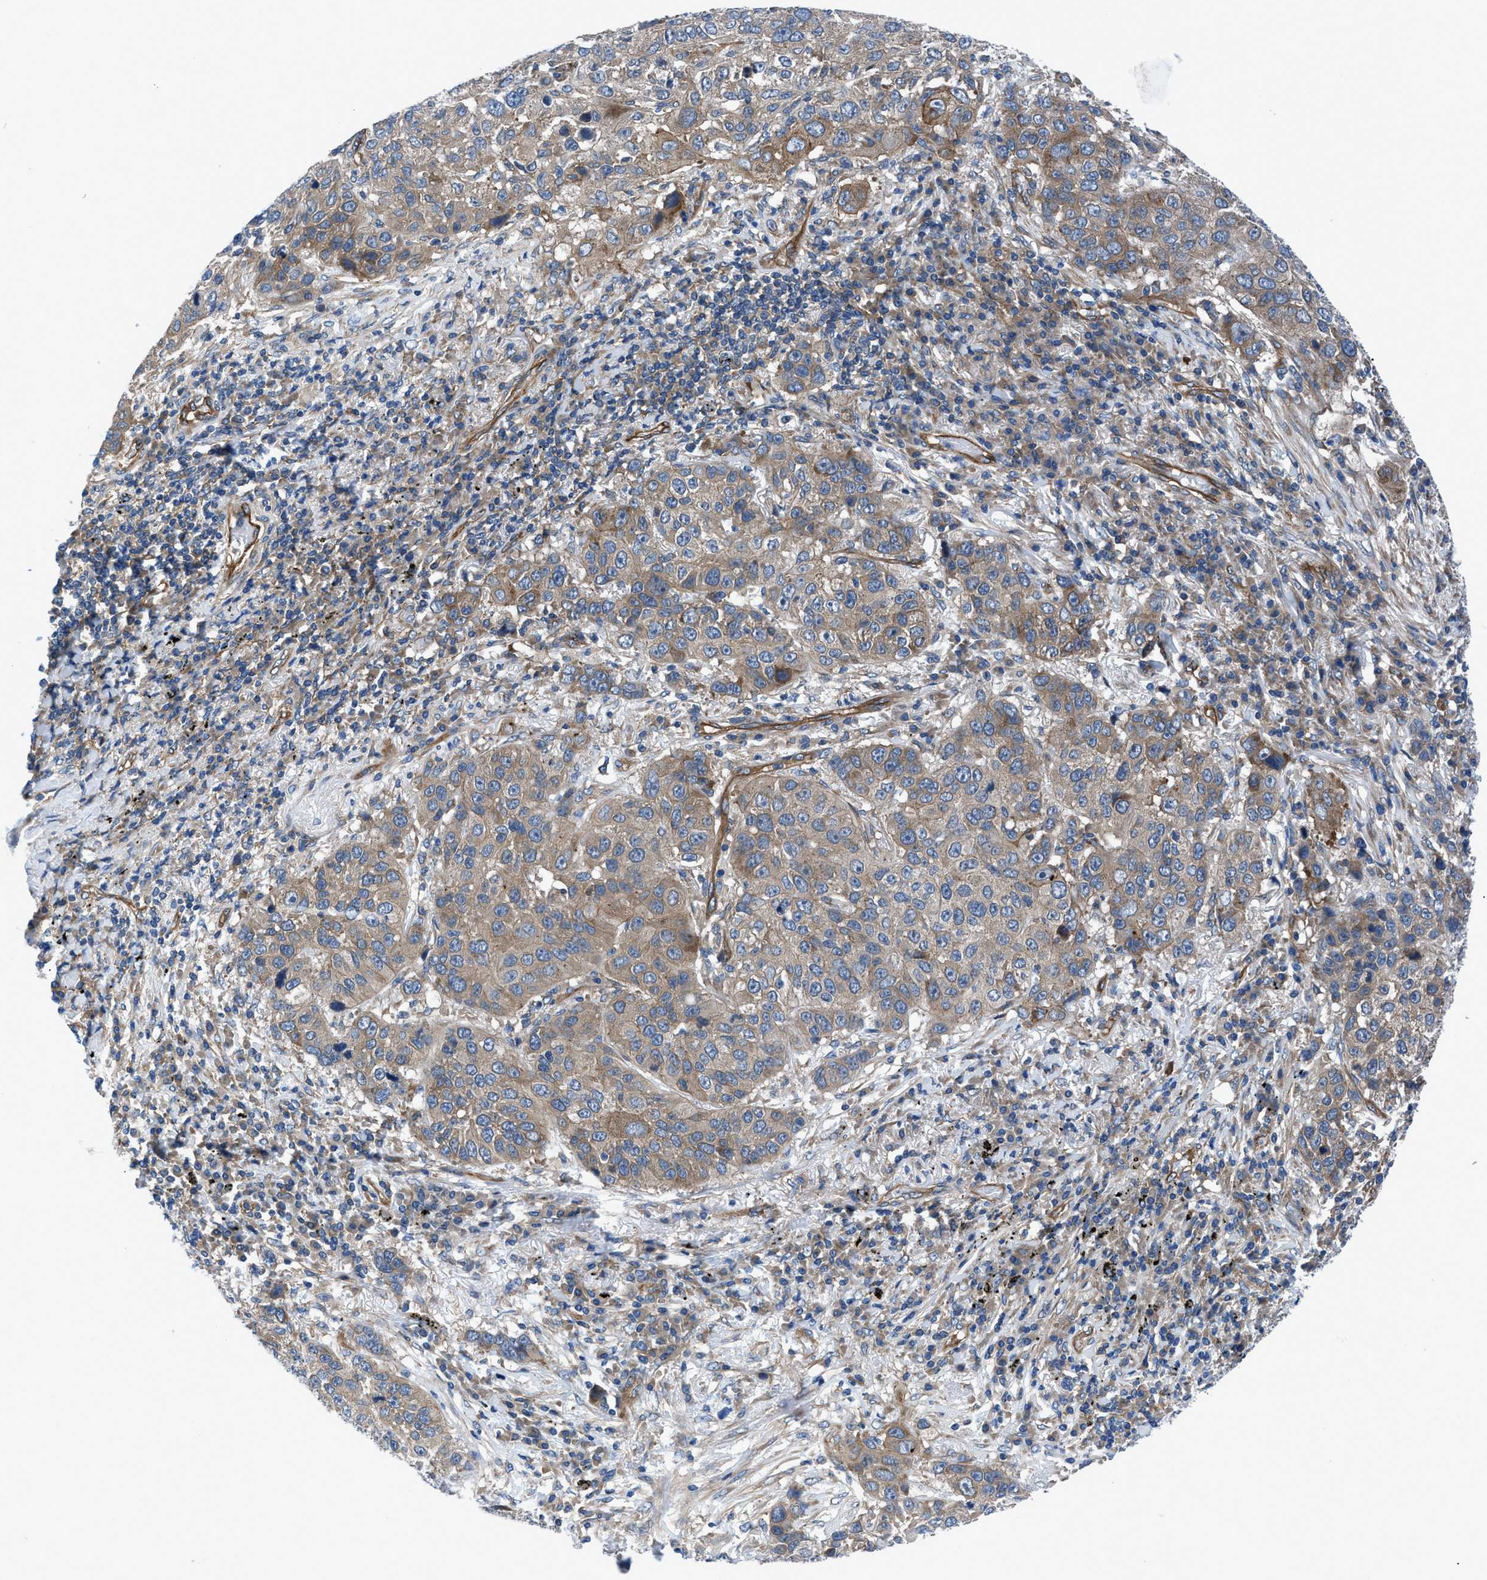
{"staining": {"intensity": "moderate", "quantity": ">75%", "location": "cytoplasmic/membranous"}, "tissue": "lung cancer", "cell_type": "Tumor cells", "image_type": "cancer", "snomed": [{"axis": "morphology", "description": "Squamous cell carcinoma, NOS"}, {"axis": "topography", "description": "Lung"}], "caption": "This is an image of IHC staining of lung squamous cell carcinoma, which shows moderate positivity in the cytoplasmic/membranous of tumor cells.", "gene": "TRIP4", "patient": {"sex": "male", "age": 57}}